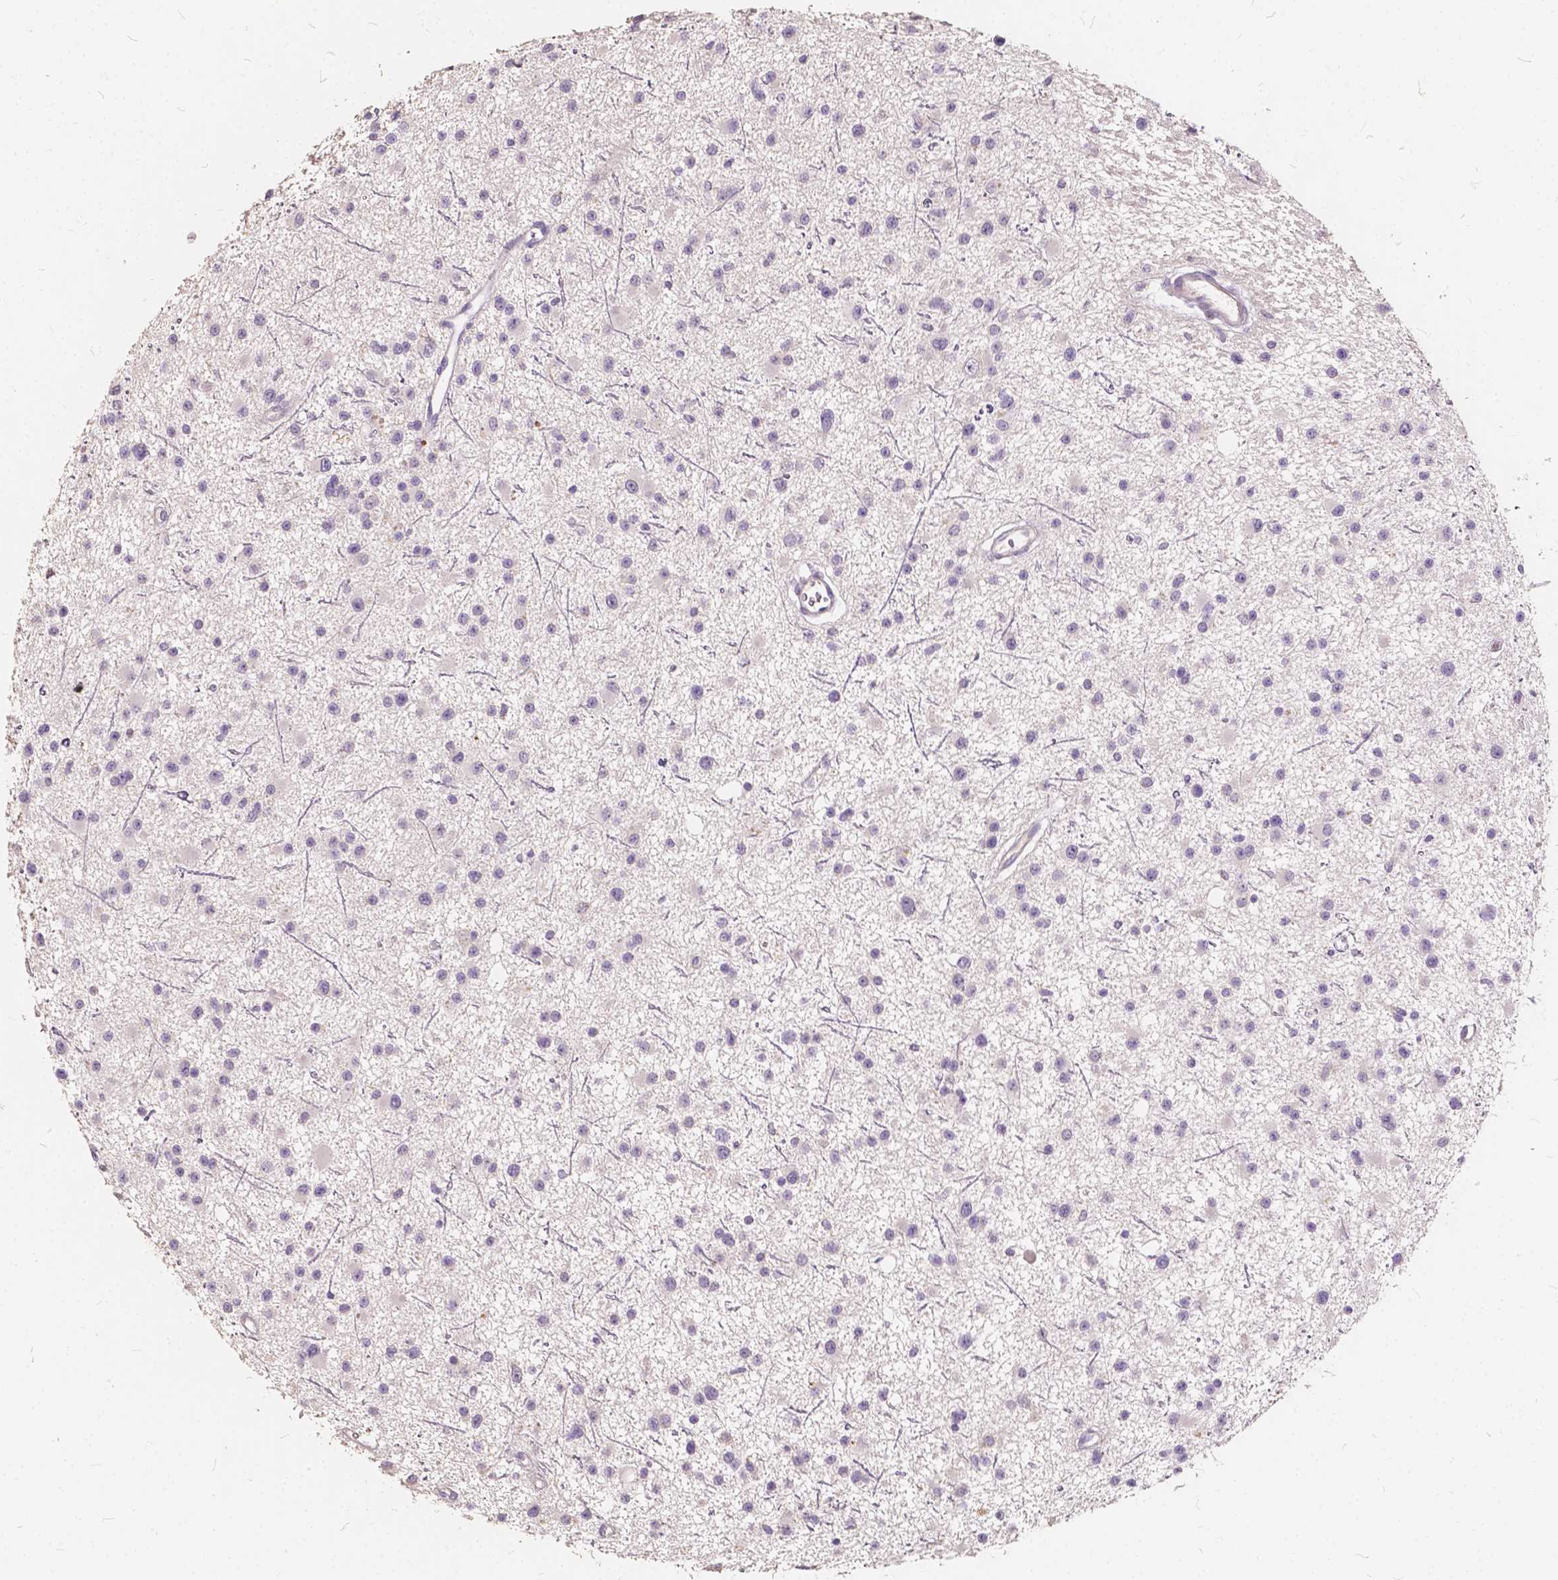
{"staining": {"intensity": "negative", "quantity": "none", "location": "none"}, "tissue": "glioma", "cell_type": "Tumor cells", "image_type": "cancer", "snomed": [{"axis": "morphology", "description": "Glioma, malignant, Low grade"}, {"axis": "topography", "description": "Brain"}], "caption": "Tumor cells are negative for protein expression in human glioma.", "gene": "SLC7A8", "patient": {"sex": "male", "age": 43}}